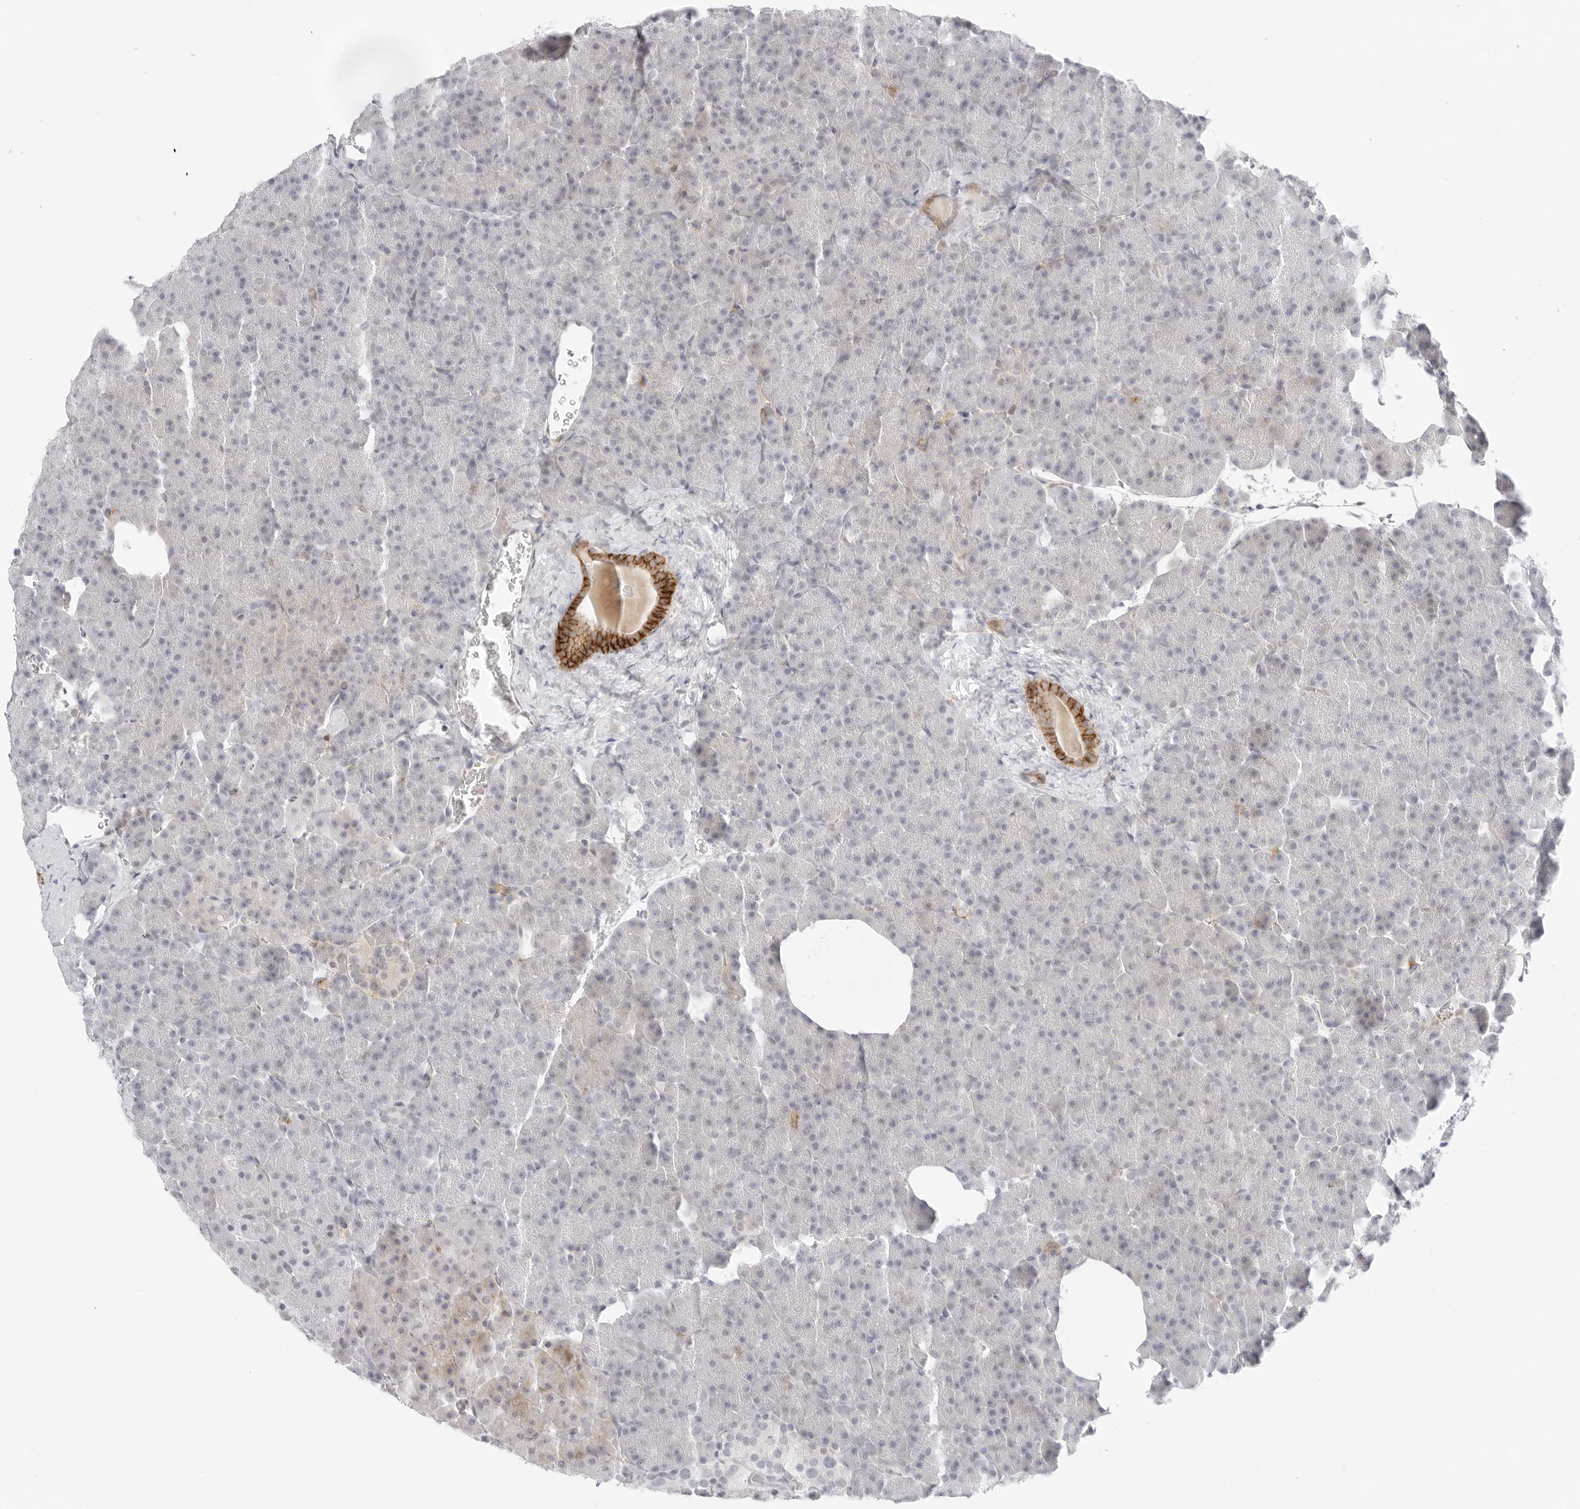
{"staining": {"intensity": "negative", "quantity": "none", "location": "none"}, "tissue": "pancreas", "cell_type": "Exocrine glandular cells", "image_type": "normal", "snomed": [{"axis": "morphology", "description": "Normal tissue, NOS"}, {"axis": "morphology", "description": "Carcinoid, malignant, NOS"}, {"axis": "topography", "description": "Pancreas"}], "caption": "Immunohistochemistry (IHC) of normal pancreas shows no staining in exocrine glandular cells. (Brightfield microscopy of DAB immunohistochemistry (IHC) at high magnification).", "gene": "TNFRSF14", "patient": {"sex": "female", "age": 35}}